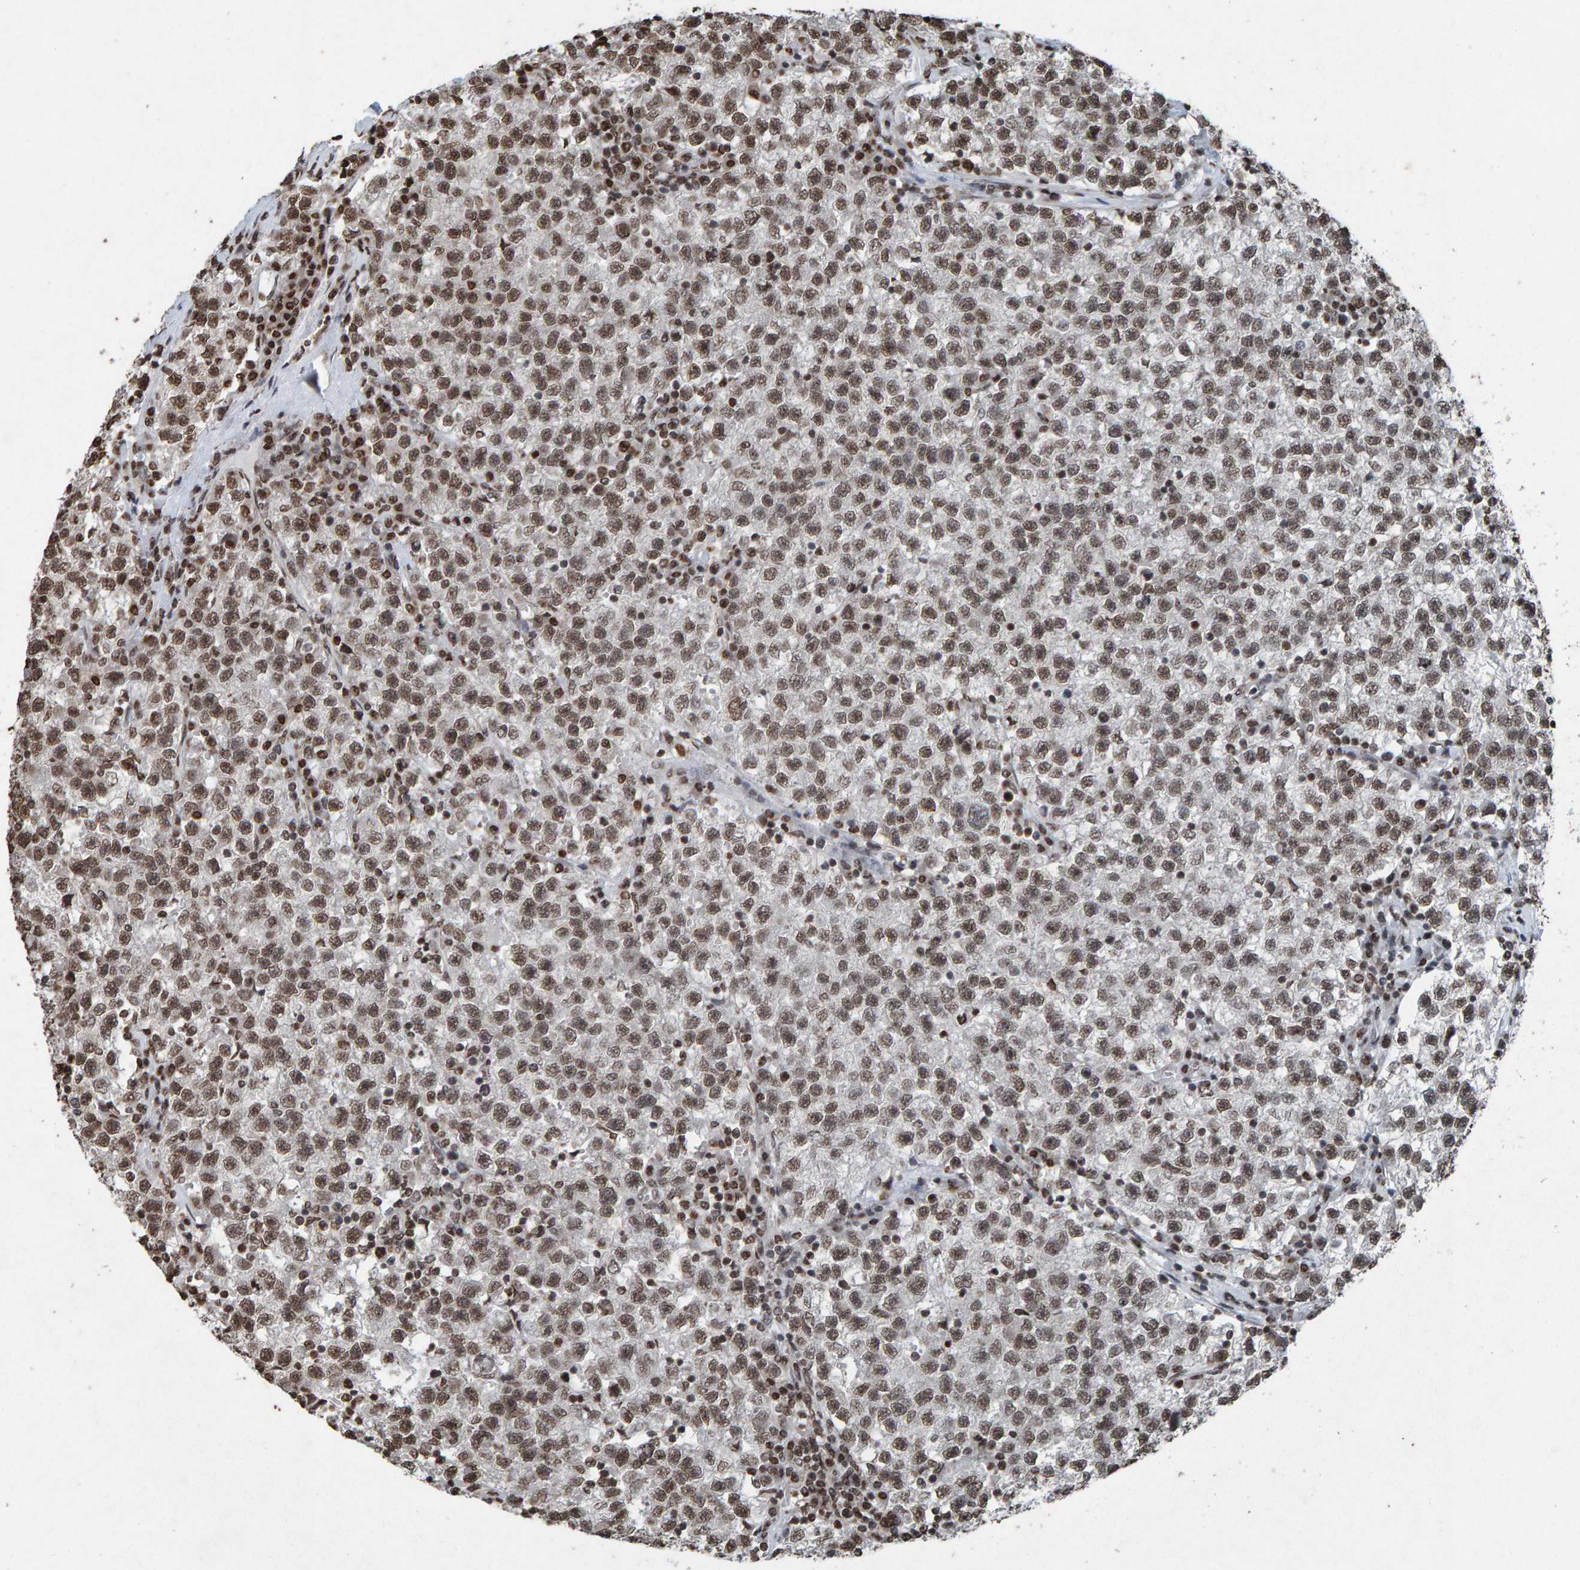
{"staining": {"intensity": "moderate", "quantity": "25%-75%", "location": "nuclear"}, "tissue": "testis cancer", "cell_type": "Tumor cells", "image_type": "cancer", "snomed": [{"axis": "morphology", "description": "Seminoma, NOS"}, {"axis": "topography", "description": "Testis"}], "caption": "Immunohistochemistry (IHC) of human testis seminoma displays medium levels of moderate nuclear expression in approximately 25%-75% of tumor cells. (brown staining indicates protein expression, while blue staining denotes nuclei).", "gene": "H2AZ1", "patient": {"sex": "male", "age": 22}}